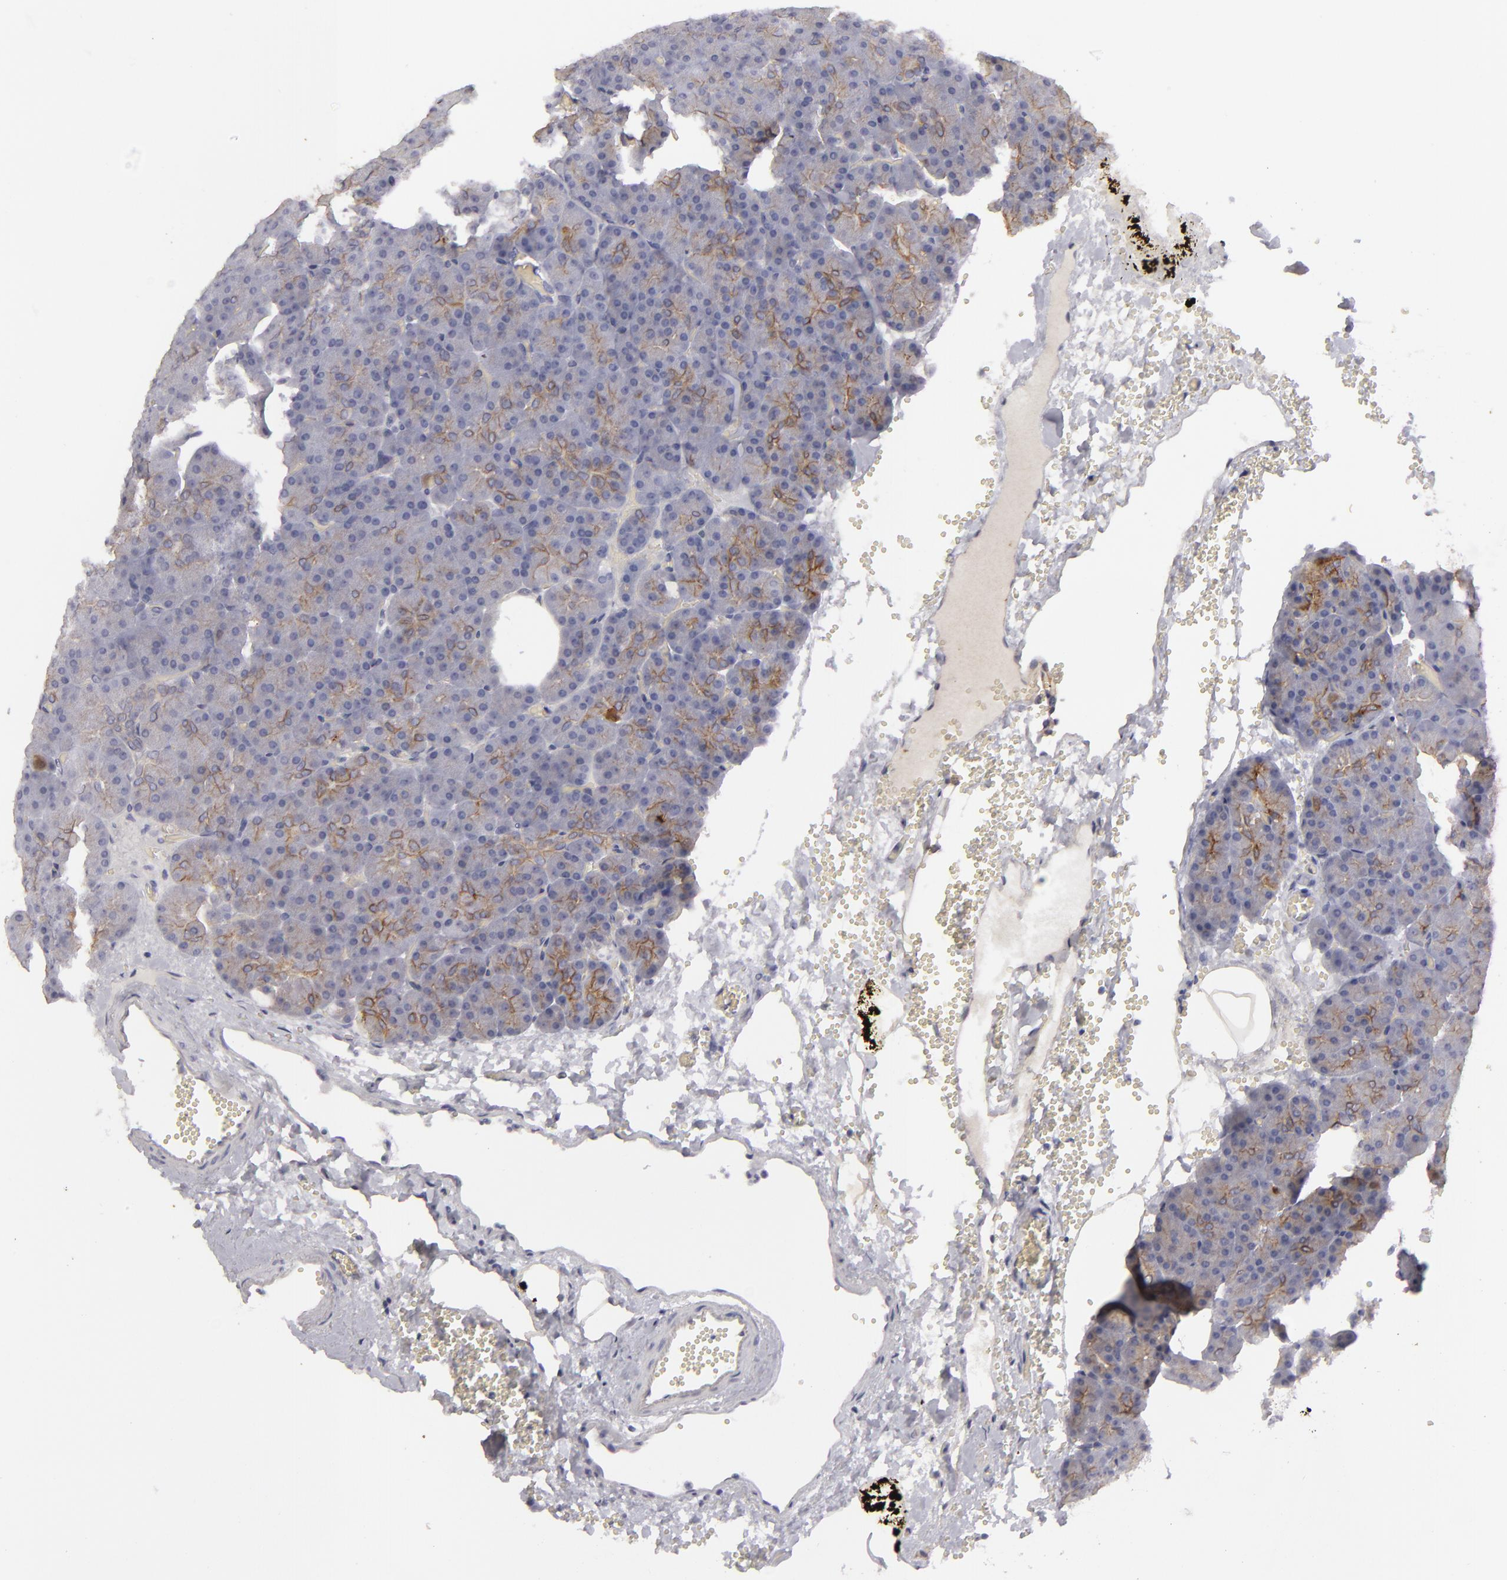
{"staining": {"intensity": "weak", "quantity": "25%-75%", "location": "cytoplasmic/membranous"}, "tissue": "pancreas", "cell_type": "Exocrine glandular cells", "image_type": "normal", "snomed": [{"axis": "morphology", "description": "Normal tissue, NOS"}, {"axis": "topography", "description": "Pancreas"}], "caption": "Immunohistochemistry of benign human pancreas shows low levels of weak cytoplasmic/membranous positivity in approximately 25%-75% of exocrine glandular cells.", "gene": "JUP", "patient": {"sex": "female", "age": 35}}